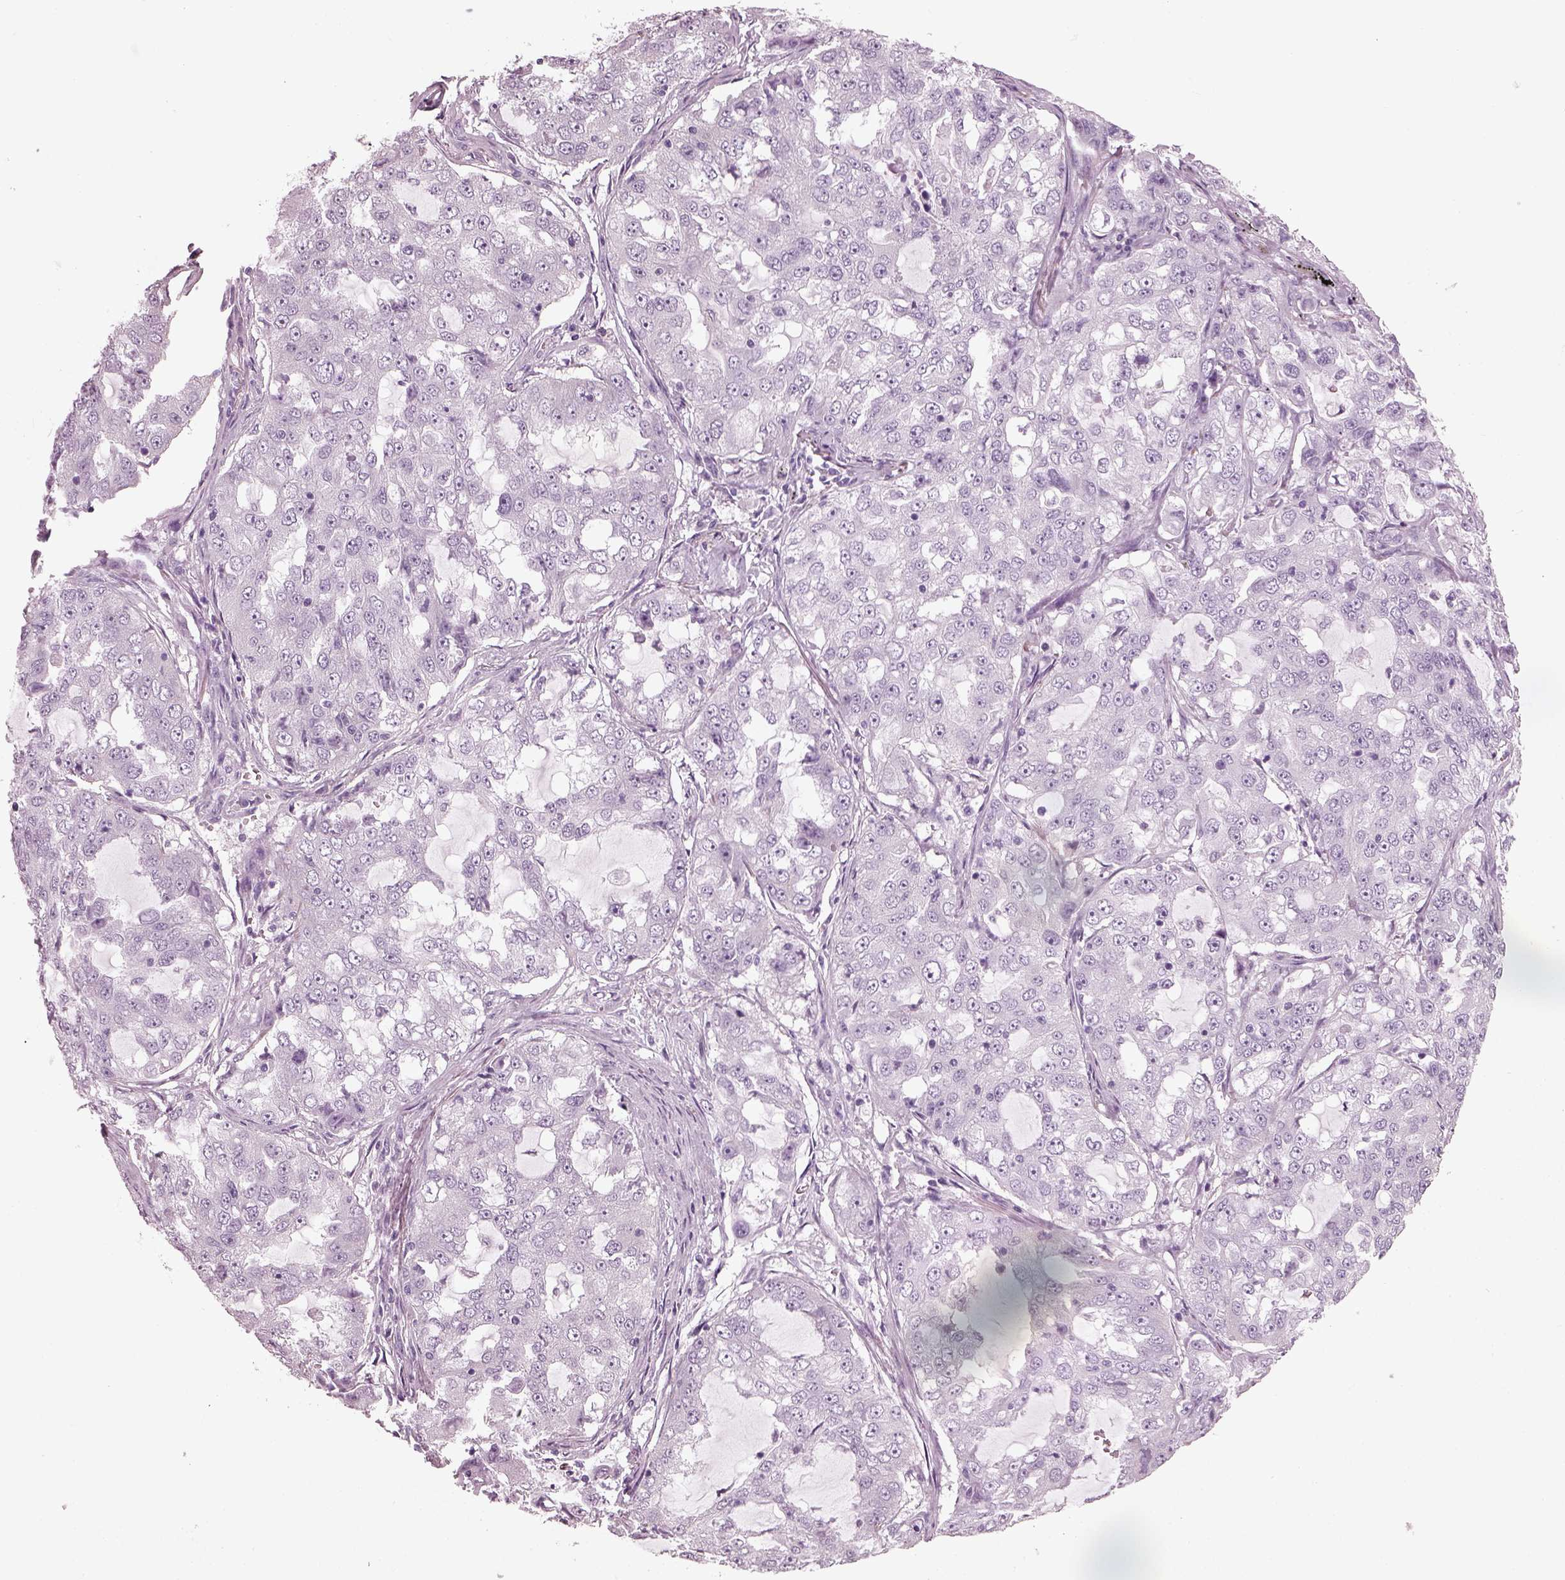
{"staining": {"intensity": "negative", "quantity": "none", "location": "none"}, "tissue": "lung cancer", "cell_type": "Tumor cells", "image_type": "cancer", "snomed": [{"axis": "morphology", "description": "Adenocarcinoma, NOS"}, {"axis": "topography", "description": "Lung"}], "caption": "An image of lung cancer stained for a protein exhibits no brown staining in tumor cells.", "gene": "PDC", "patient": {"sex": "female", "age": 61}}